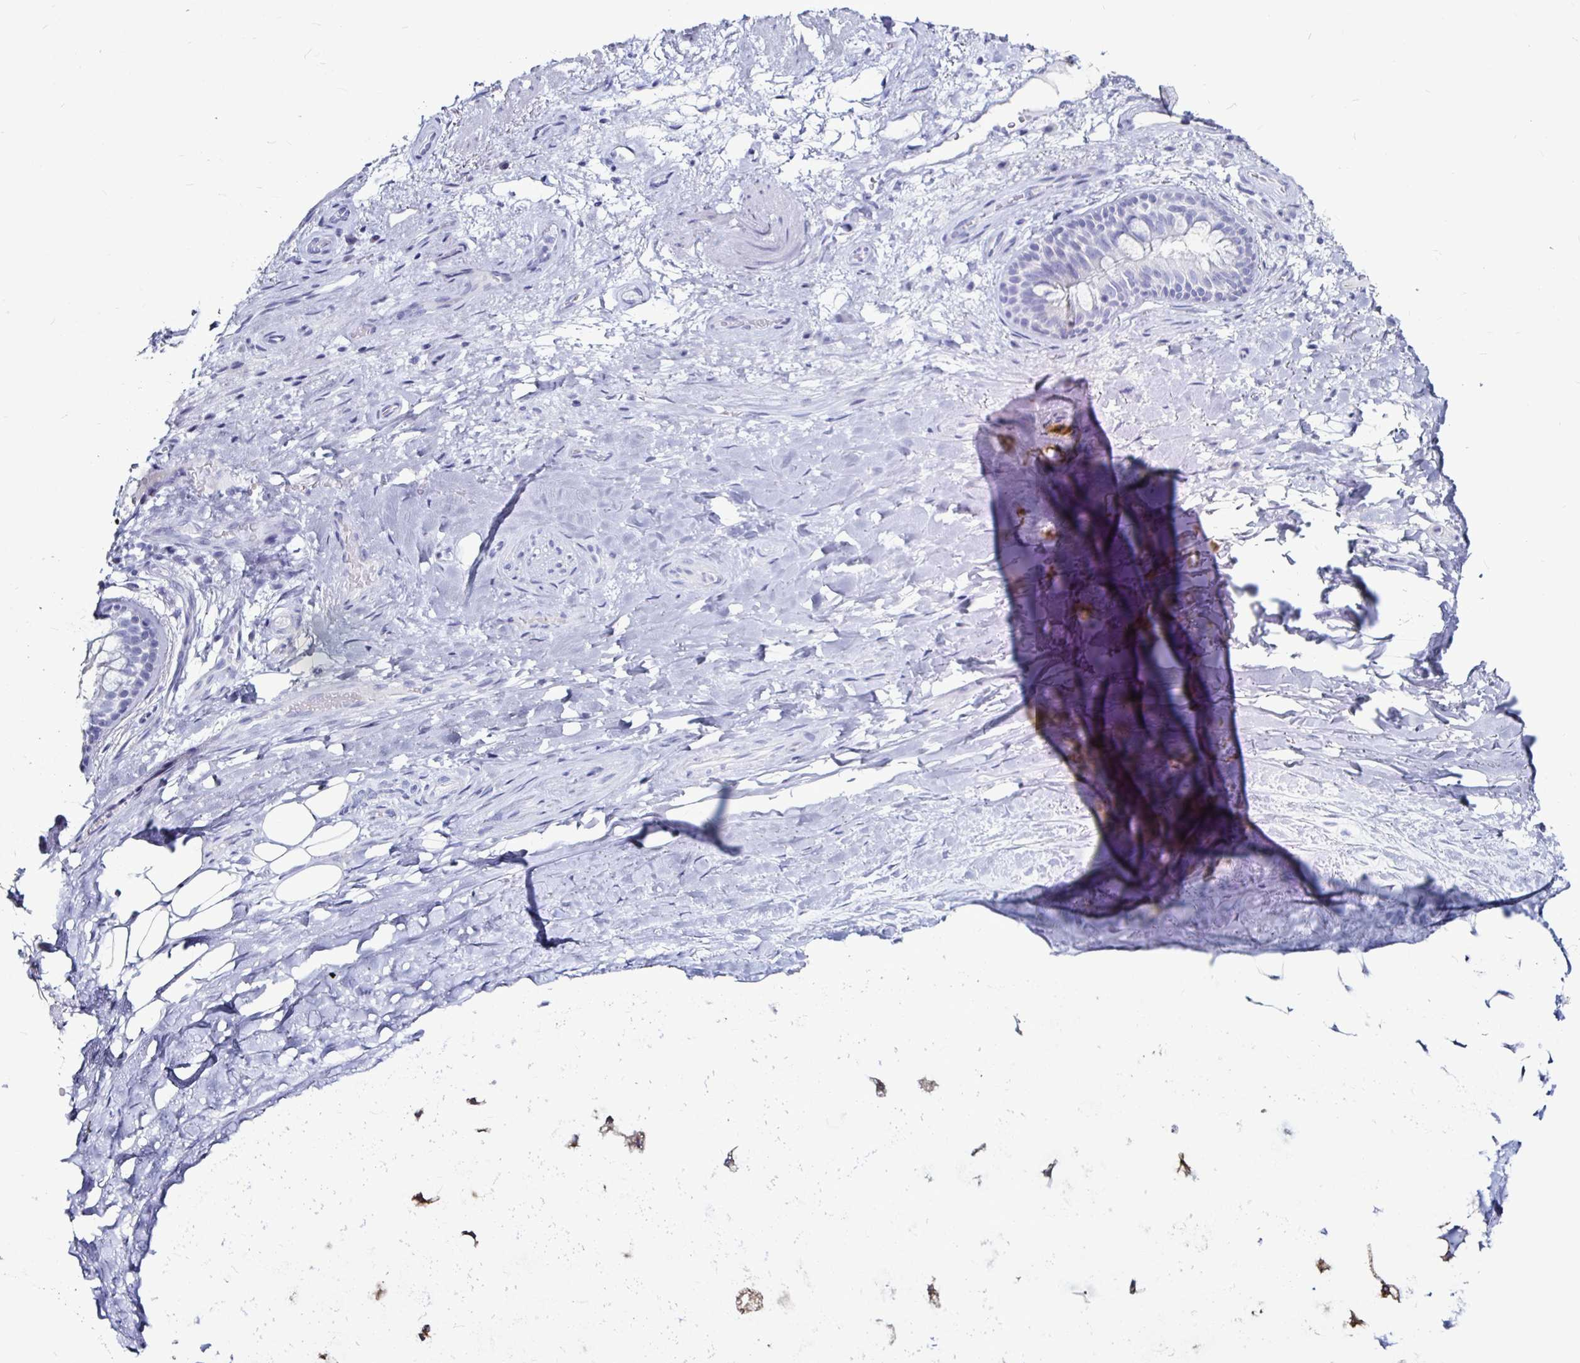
{"staining": {"intensity": "negative", "quantity": "none", "location": "none"}, "tissue": "adipose tissue", "cell_type": "Adipocytes", "image_type": "normal", "snomed": [{"axis": "morphology", "description": "Normal tissue, NOS"}, {"axis": "topography", "description": "Cartilage tissue"}, {"axis": "topography", "description": "Bronchus"}], "caption": "Immunohistochemistry (IHC) histopathology image of normal adipose tissue: human adipose tissue stained with DAB reveals no significant protein positivity in adipocytes. The staining was performed using DAB to visualize the protein expression in brown, while the nuclei were stained in blue with hematoxylin (Magnification: 20x).", "gene": "LUZP4", "patient": {"sex": "male", "age": 64}}